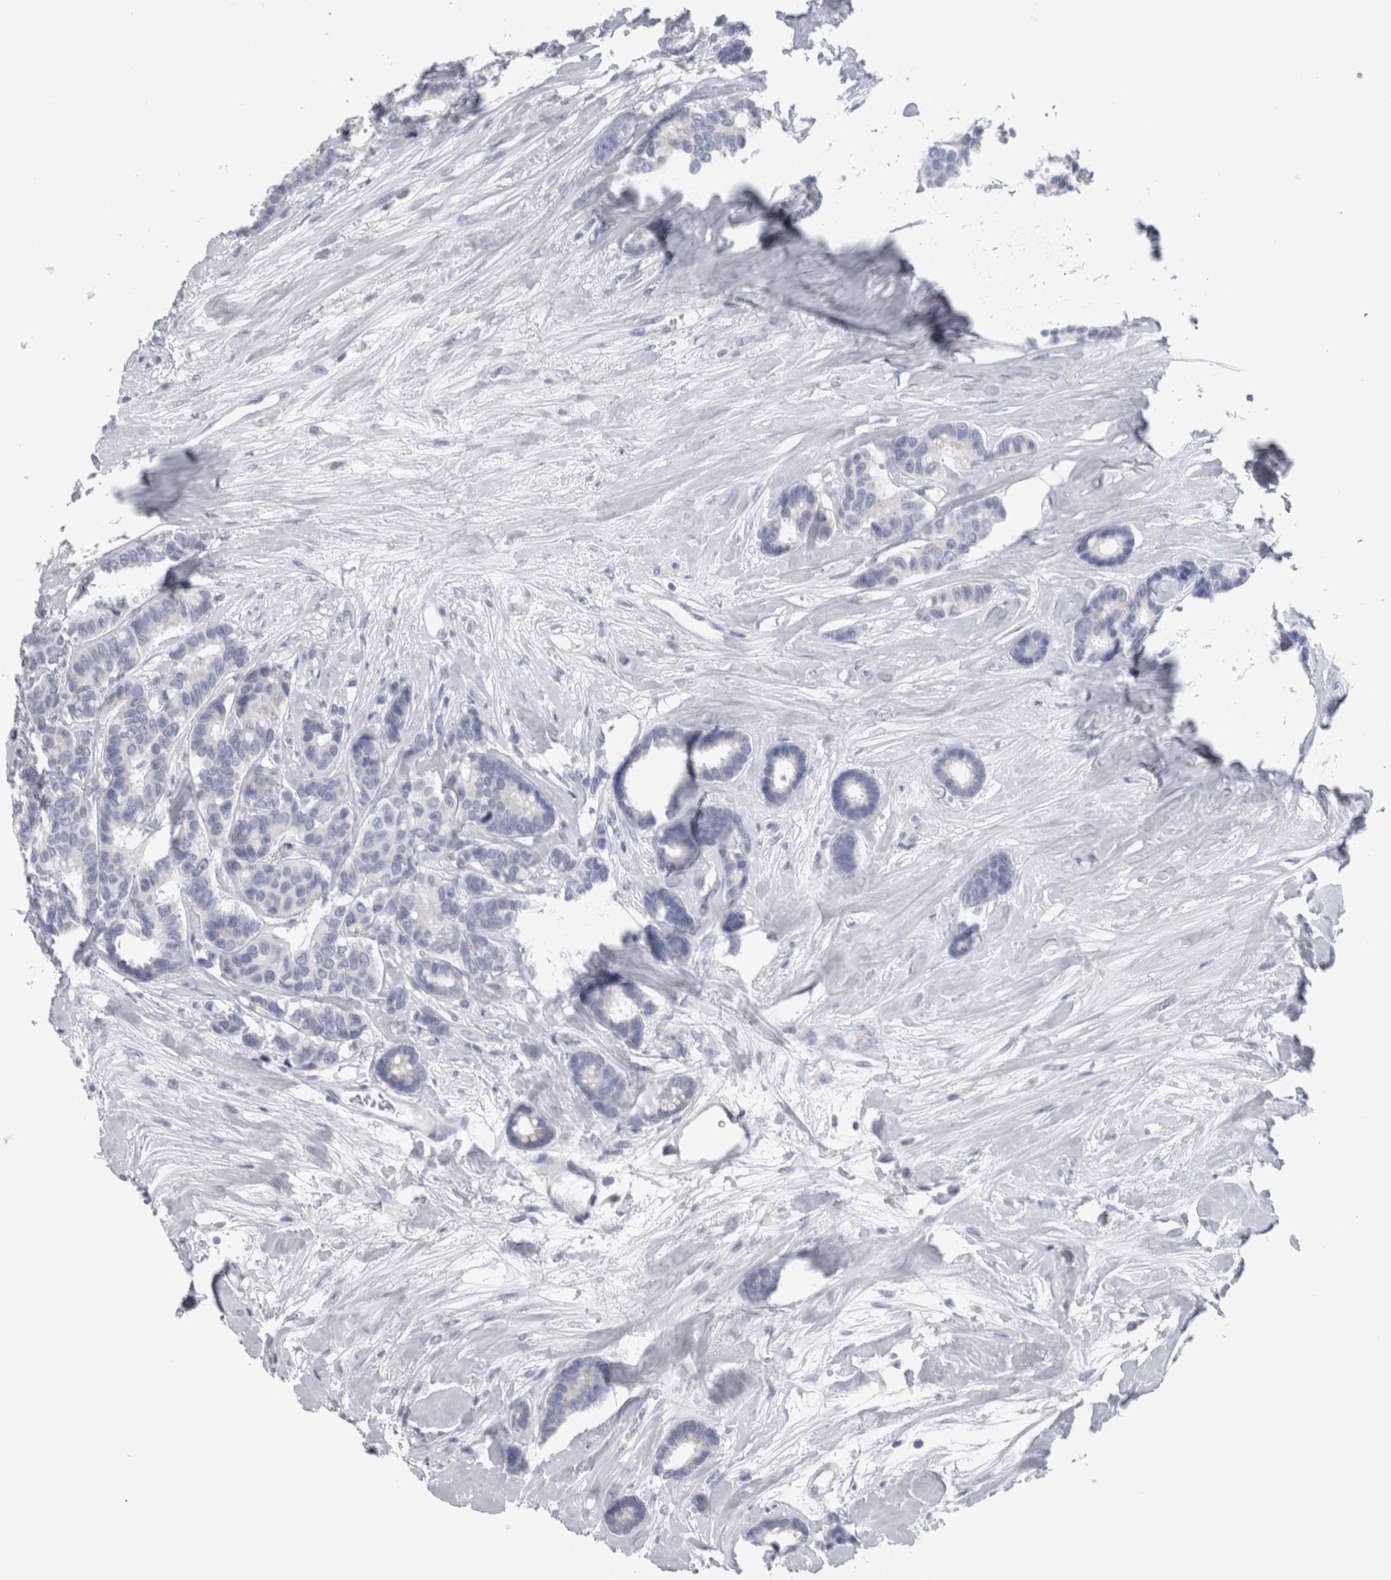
{"staining": {"intensity": "negative", "quantity": "none", "location": "none"}, "tissue": "breast cancer", "cell_type": "Tumor cells", "image_type": "cancer", "snomed": [{"axis": "morphology", "description": "Duct carcinoma"}, {"axis": "topography", "description": "Breast"}], "caption": "Immunohistochemical staining of breast infiltrating ductal carcinoma reveals no significant staining in tumor cells.", "gene": "GDAP1", "patient": {"sex": "female", "age": 87}}